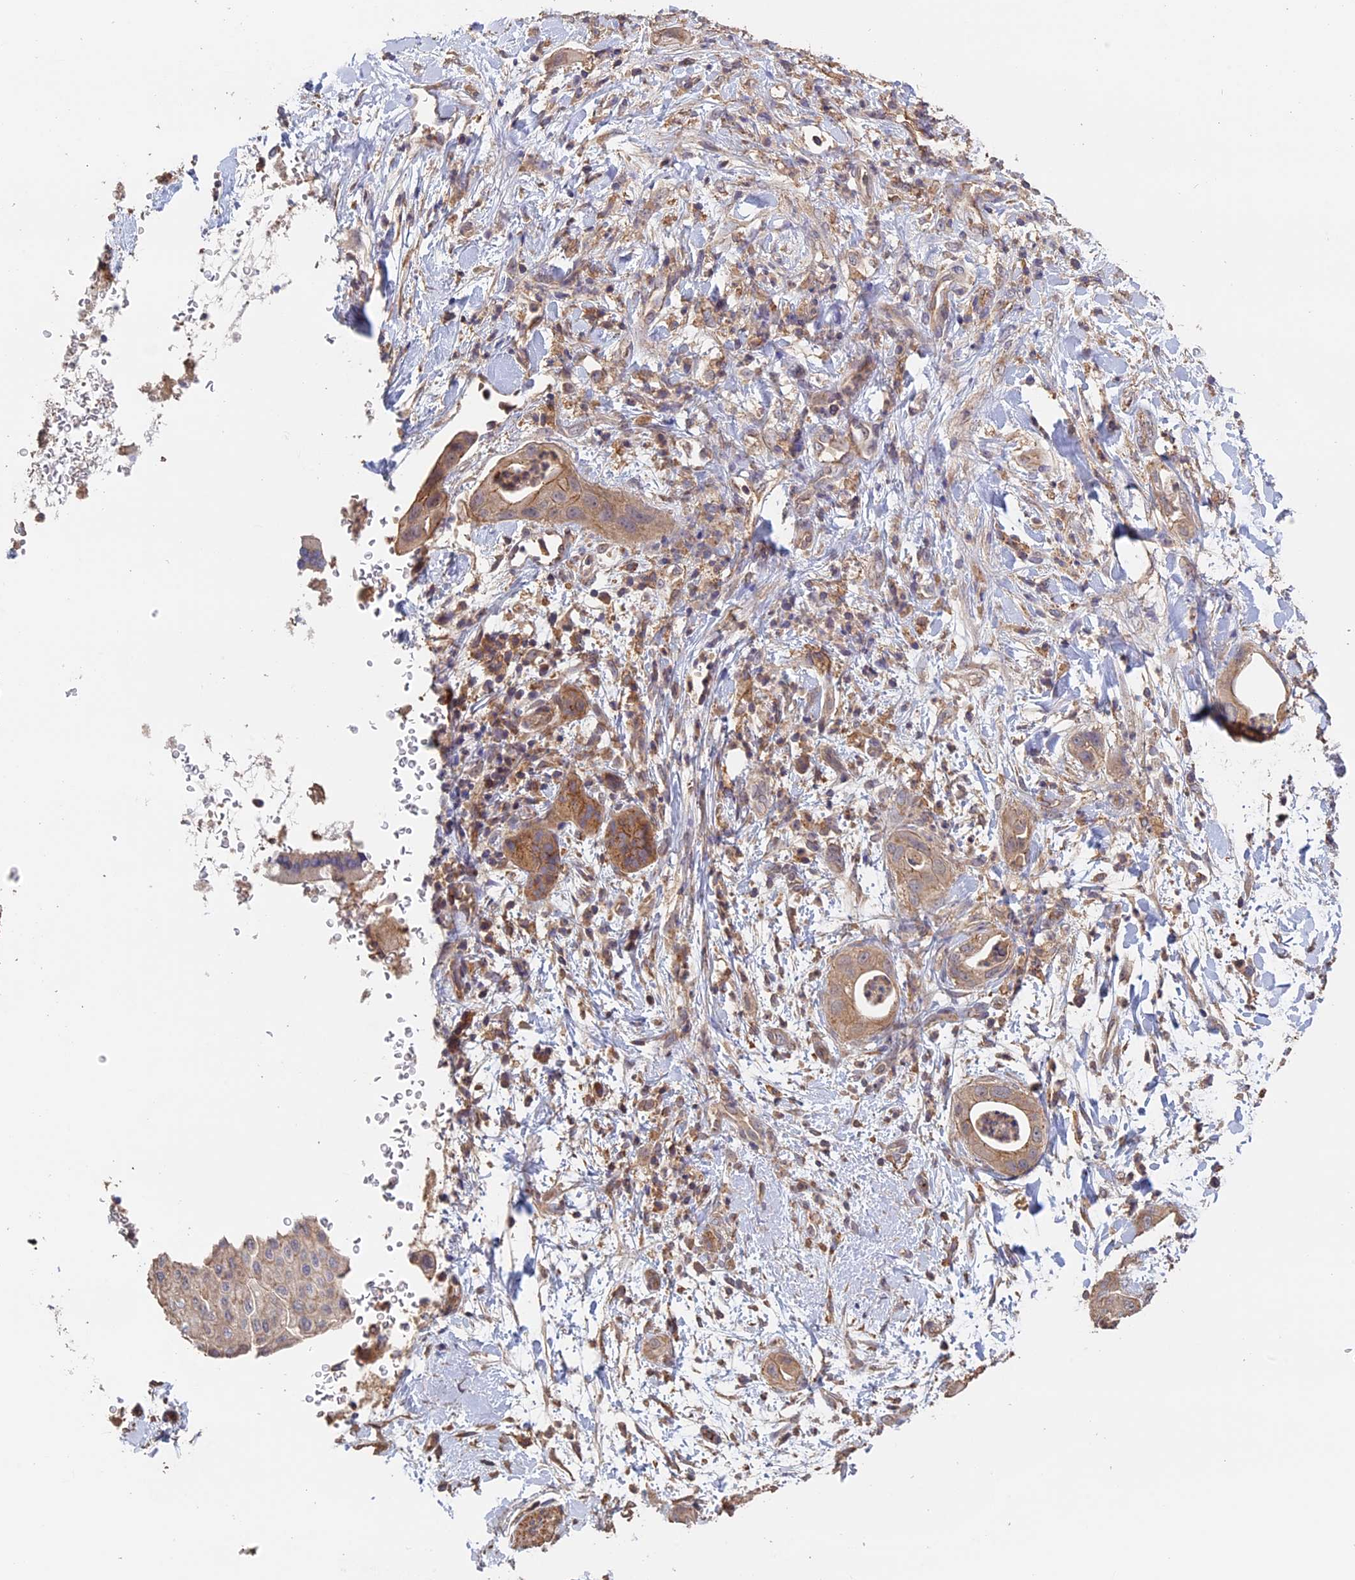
{"staining": {"intensity": "weak", "quantity": "25%-75%", "location": "cytoplasmic/membranous"}, "tissue": "pancreatic cancer", "cell_type": "Tumor cells", "image_type": "cancer", "snomed": [{"axis": "morphology", "description": "Adenocarcinoma, NOS"}, {"axis": "topography", "description": "Pancreas"}], "caption": "High-power microscopy captured an immunohistochemistry (IHC) histopathology image of pancreatic cancer, revealing weak cytoplasmic/membranous positivity in about 25%-75% of tumor cells. The protein of interest is shown in brown color, while the nuclei are stained blue.", "gene": "PIGQ", "patient": {"sex": "female", "age": 78}}